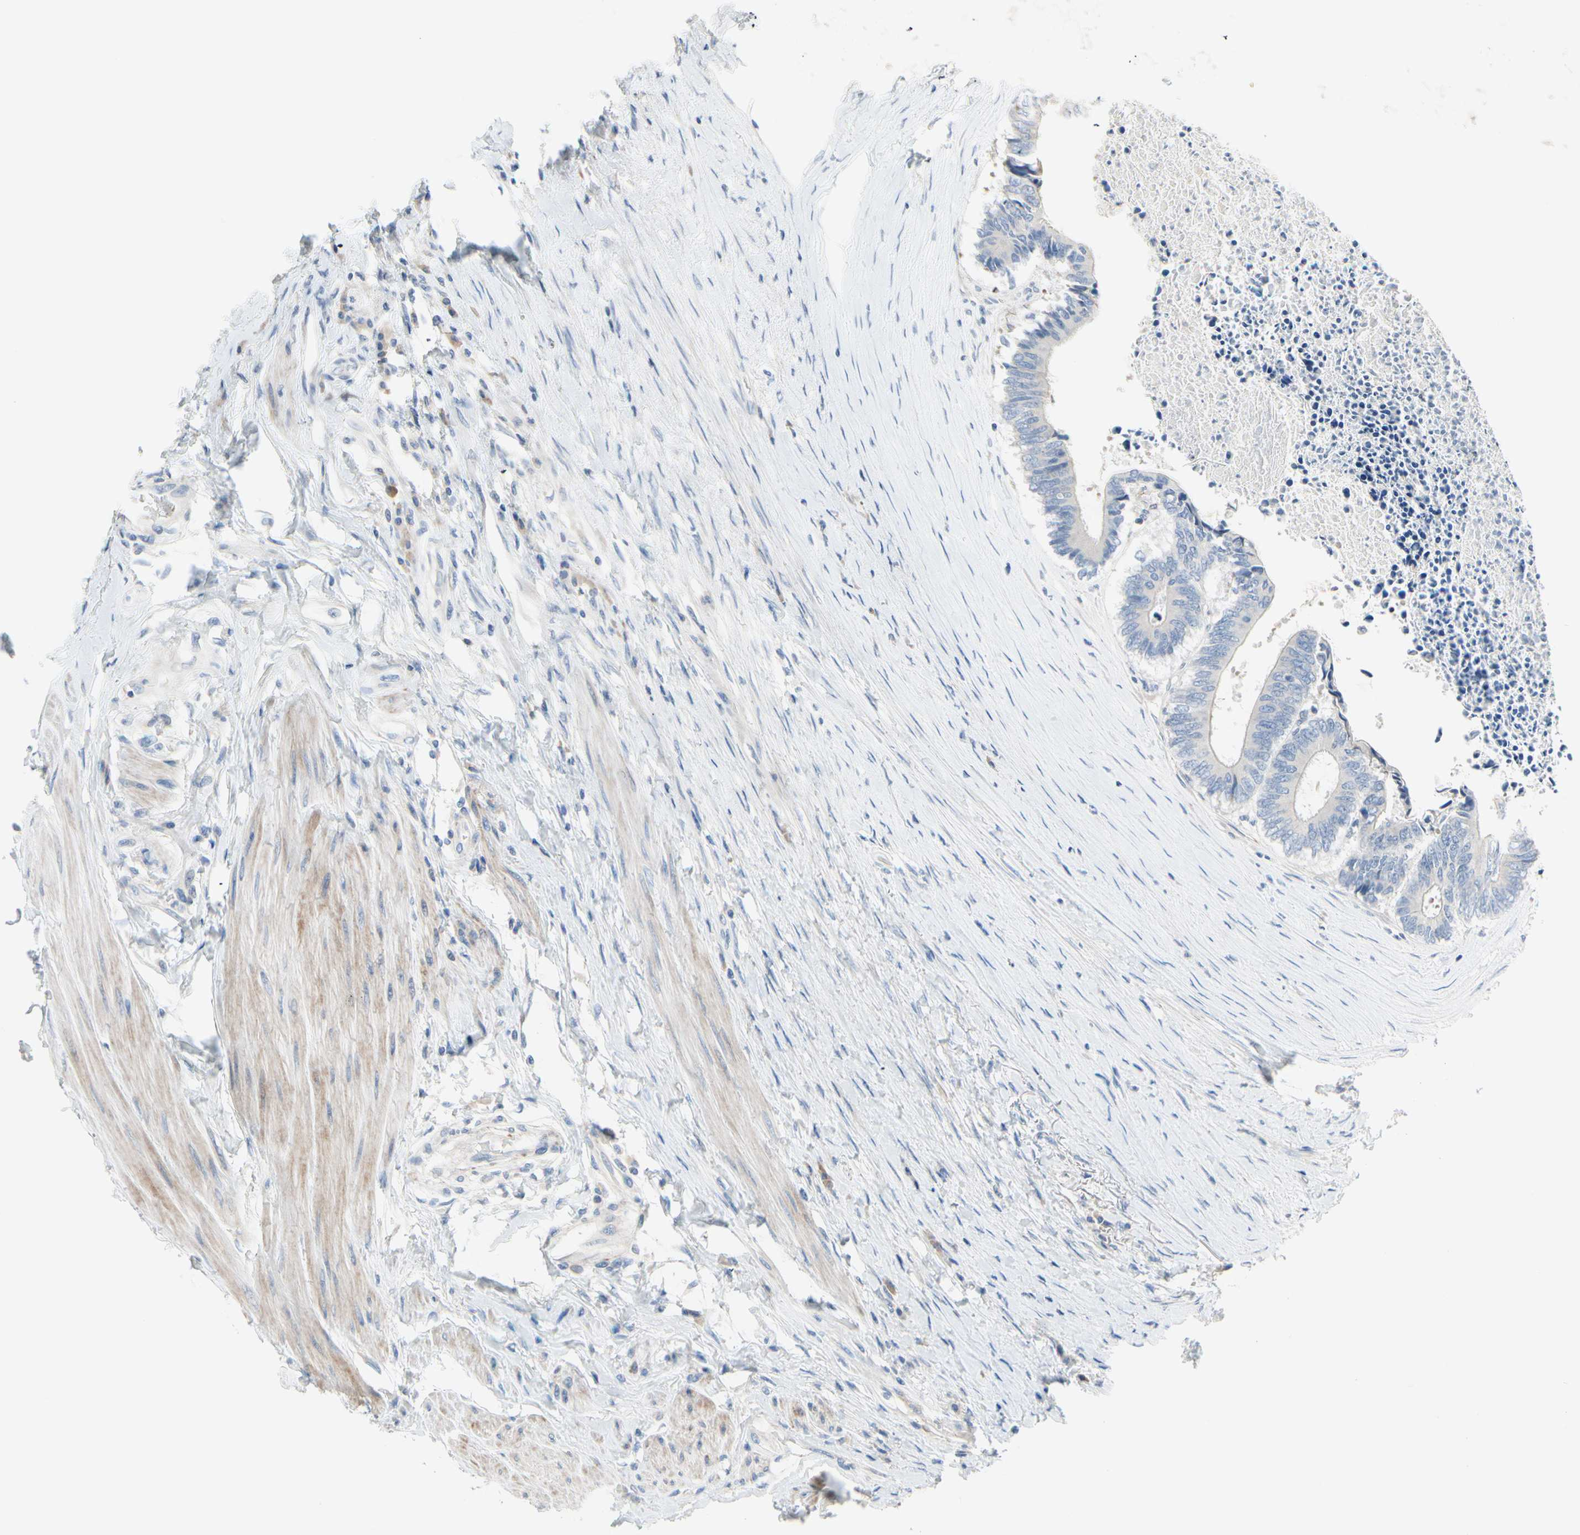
{"staining": {"intensity": "negative", "quantity": "none", "location": "none"}, "tissue": "colorectal cancer", "cell_type": "Tumor cells", "image_type": "cancer", "snomed": [{"axis": "morphology", "description": "Adenocarcinoma, NOS"}, {"axis": "topography", "description": "Rectum"}], "caption": "This is a image of IHC staining of colorectal cancer, which shows no staining in tumor cells.", "gene": "FCER2", "patient": {"sex": "male", "age": 63}}